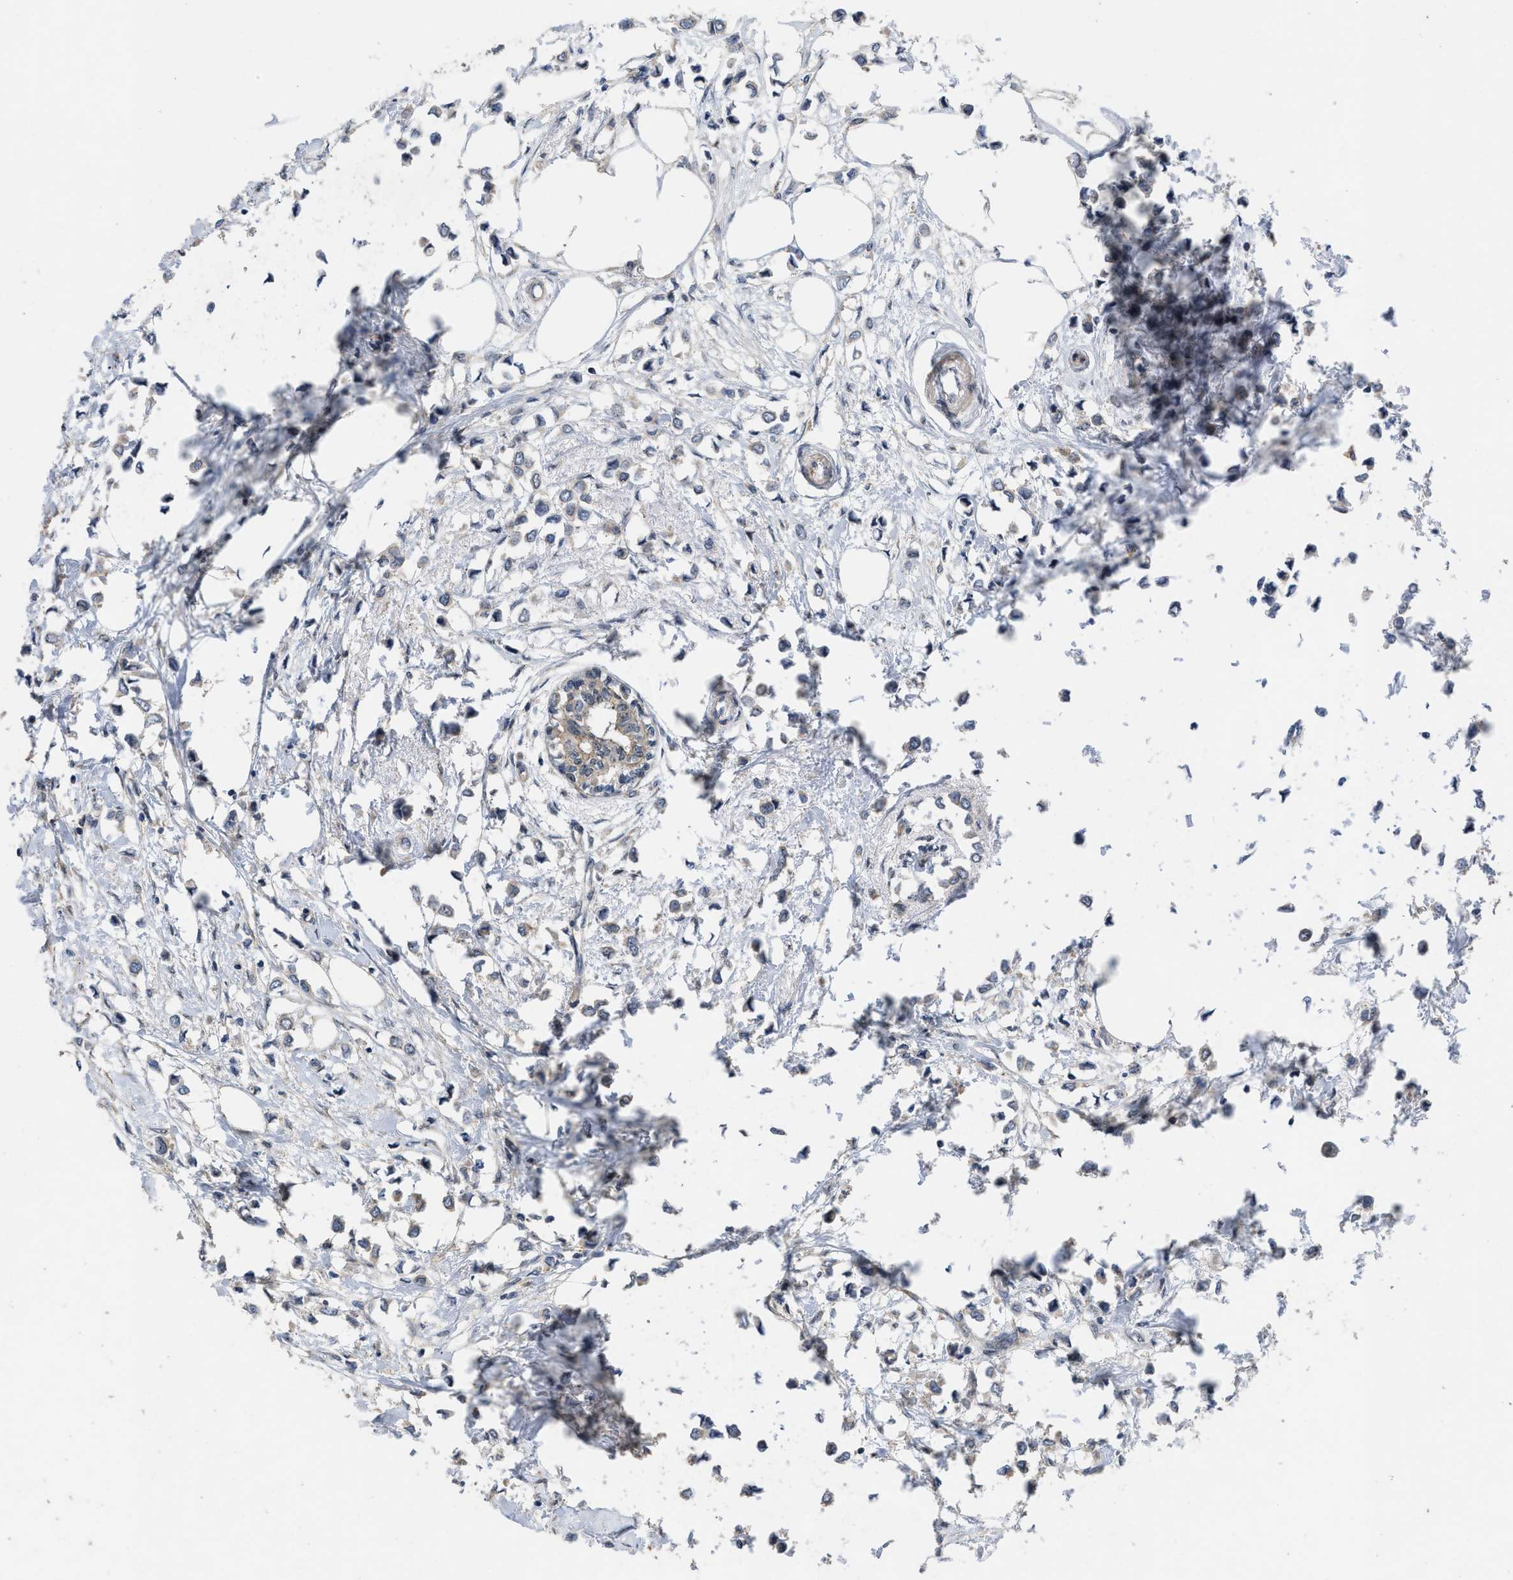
{"staining": {"intensity": "weak", "quantity": "<25%", "location": "cytoplasmic/membranous"}, "tissue": "breast cancer", "cell_type": "Tumor cells", "image_type": "cancer", "snomed": [{"axis": "morphology", "description": "Lobular carcinoma"}, {"axis": "topography", "description": "Breast"}], "caption": "This is a image of IHC staining of breast cancer (lobular carcinoma), which shows no staining in tumor cells.", "gene": "PRDM14", "patient": {"sex": "female", "age": 51}}